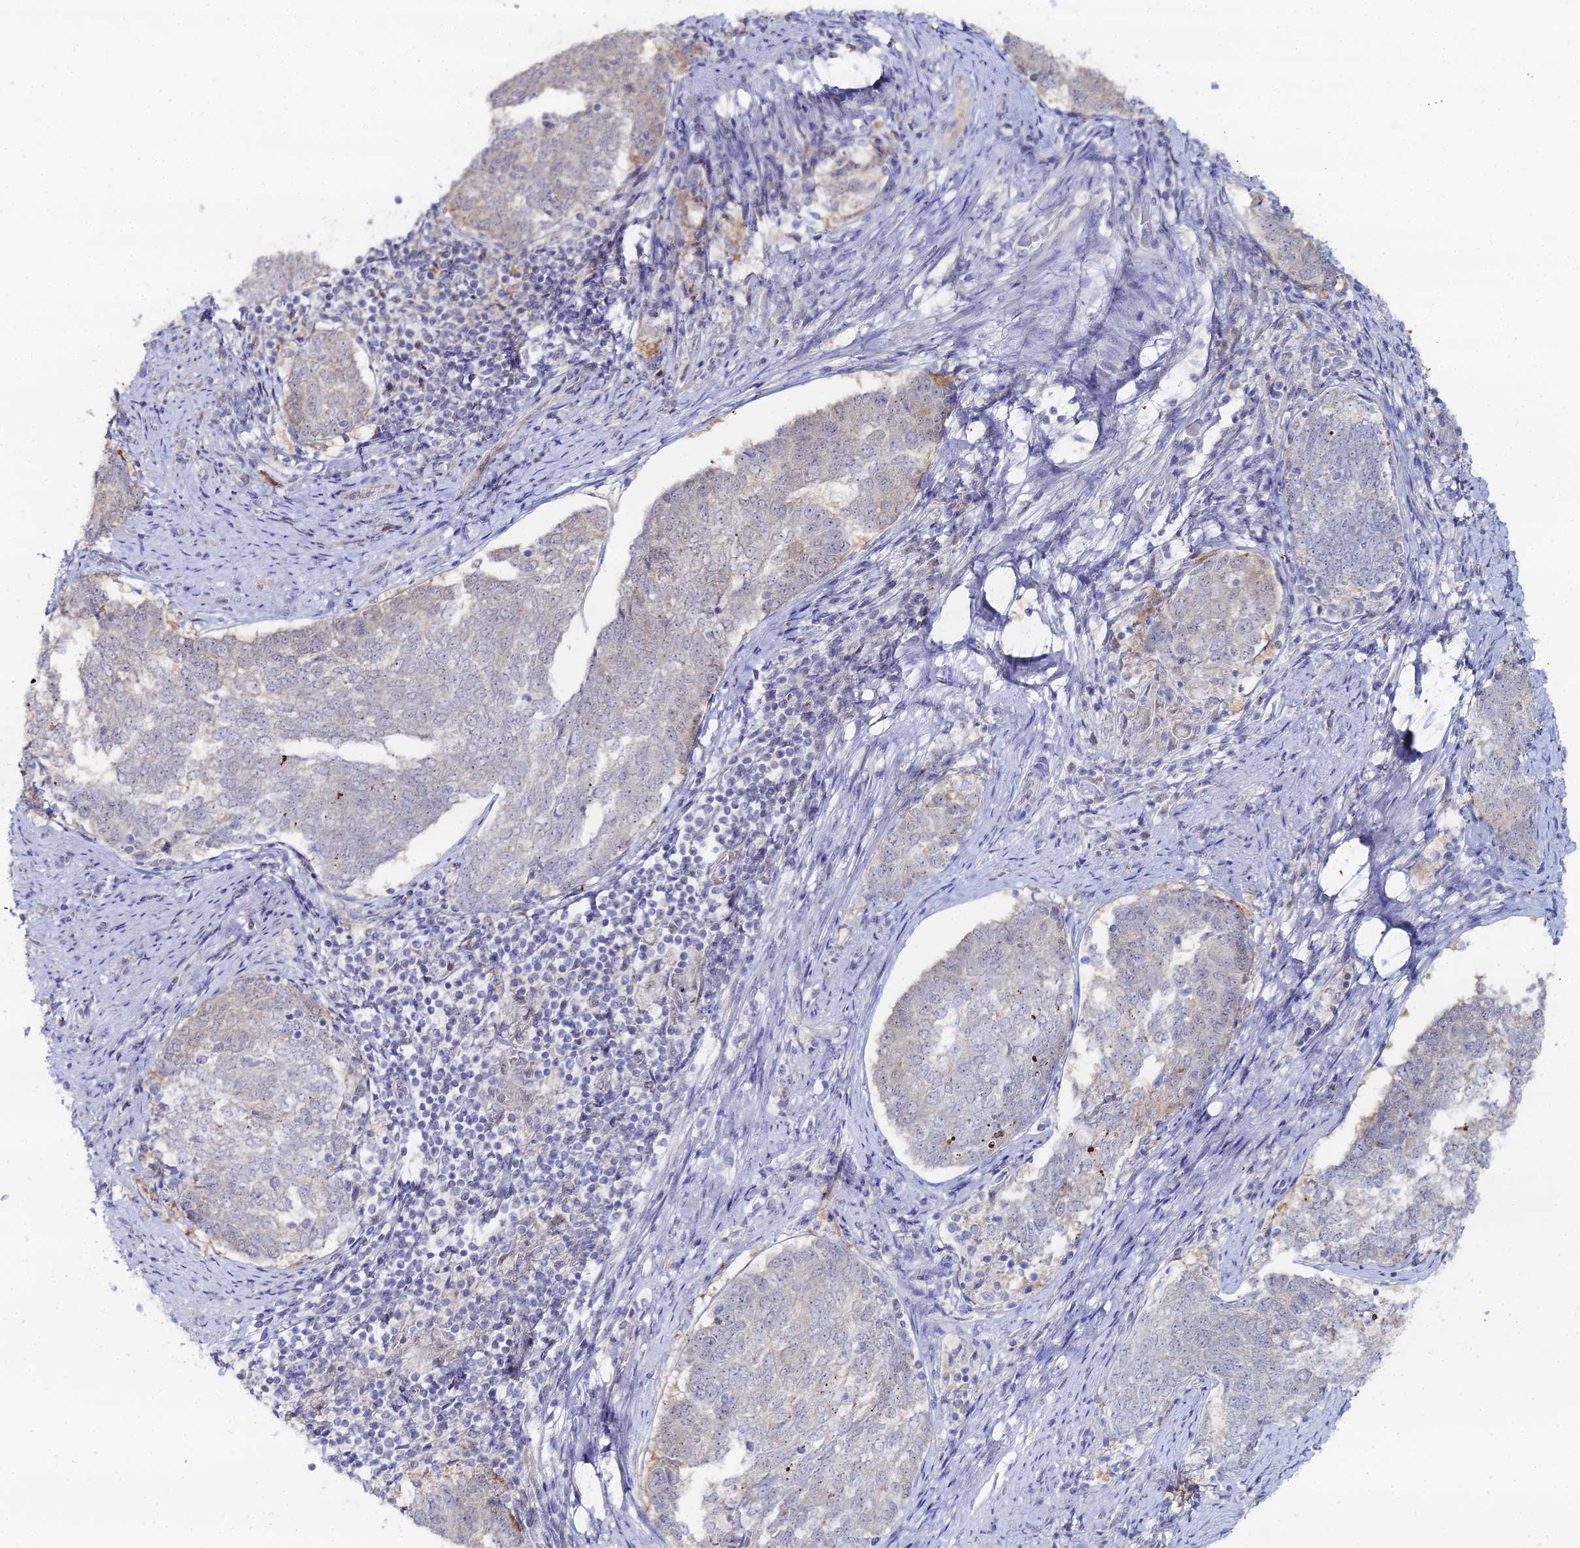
{"staining": {"intensity": "negative", "quantity": "none", "location": "none"}, "tissue": "endometrial cancer", "cell_type": "Tumor cells", "image_type": "cancer", "snomed": [{"axis": "morphology", "description": "Adenocarcinoma, NOS"}, {"axis": "topography", "description": "Endometrium"}], "caption": "The IHC photomicrograph has no significant positivity in tumor cells of endometrial cancer (adenocarcinoma) tissue.", "gene": "THAP4", "patient": {"sex": "female", "age": 80}}